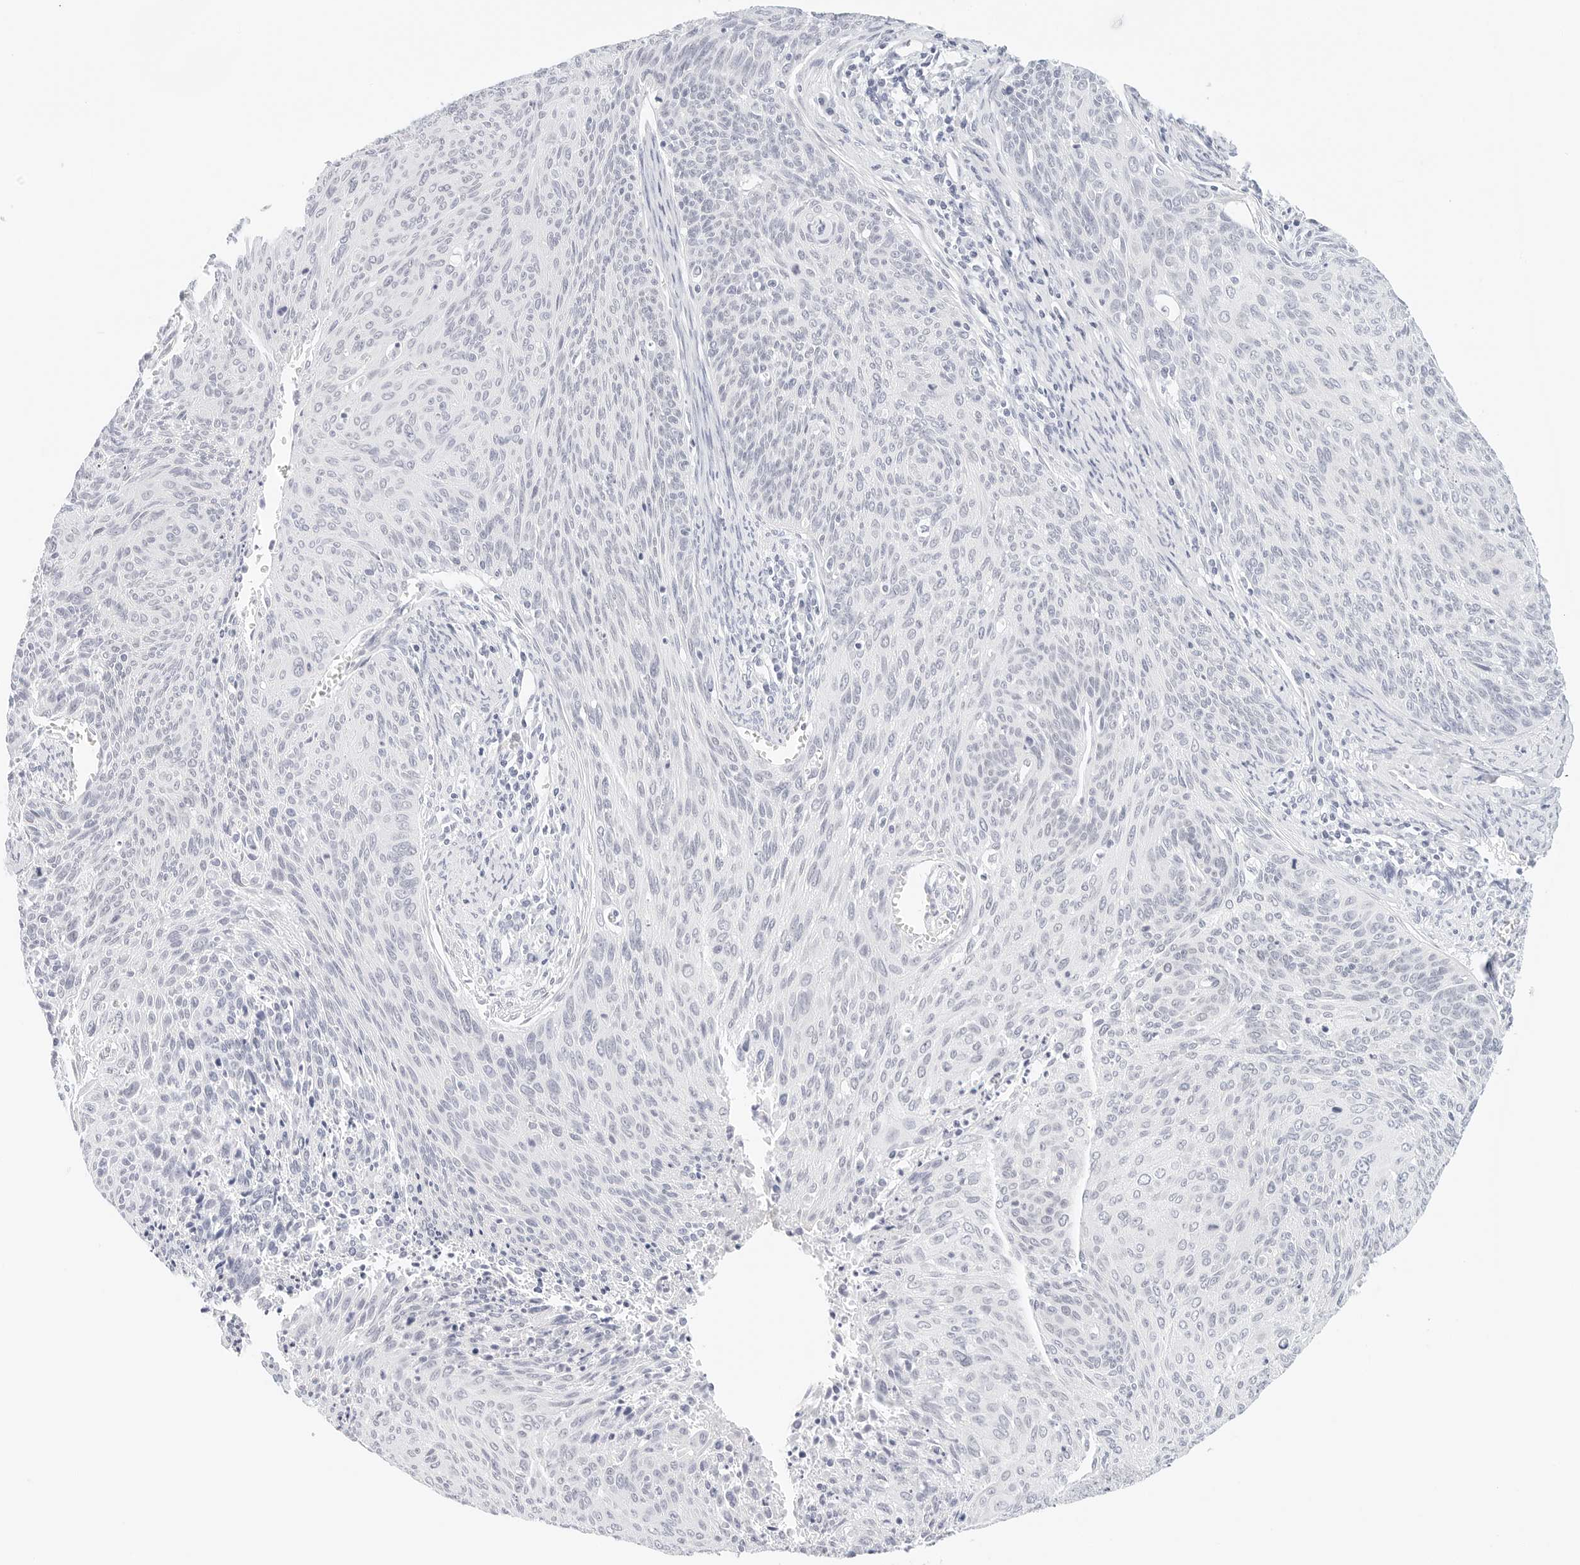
{"staining": {"intensity": "negative", "quantity": "none", "location": "none"}, "tissue": "cervical cancer", "cell_type": "Tumor cells", "image_type": "cancer", "snomed": [{"axis": "morphology", "description": "Squamous cell carcinoma, NOS"}, {"axis": "topography", "description": "Cervix"}], "caption": "Immunohistochemical staining of human cervical cancer shows no significant staining in tumor cells.", "gene": "CD22", "patient": {"sex": "female", "age": 55}}